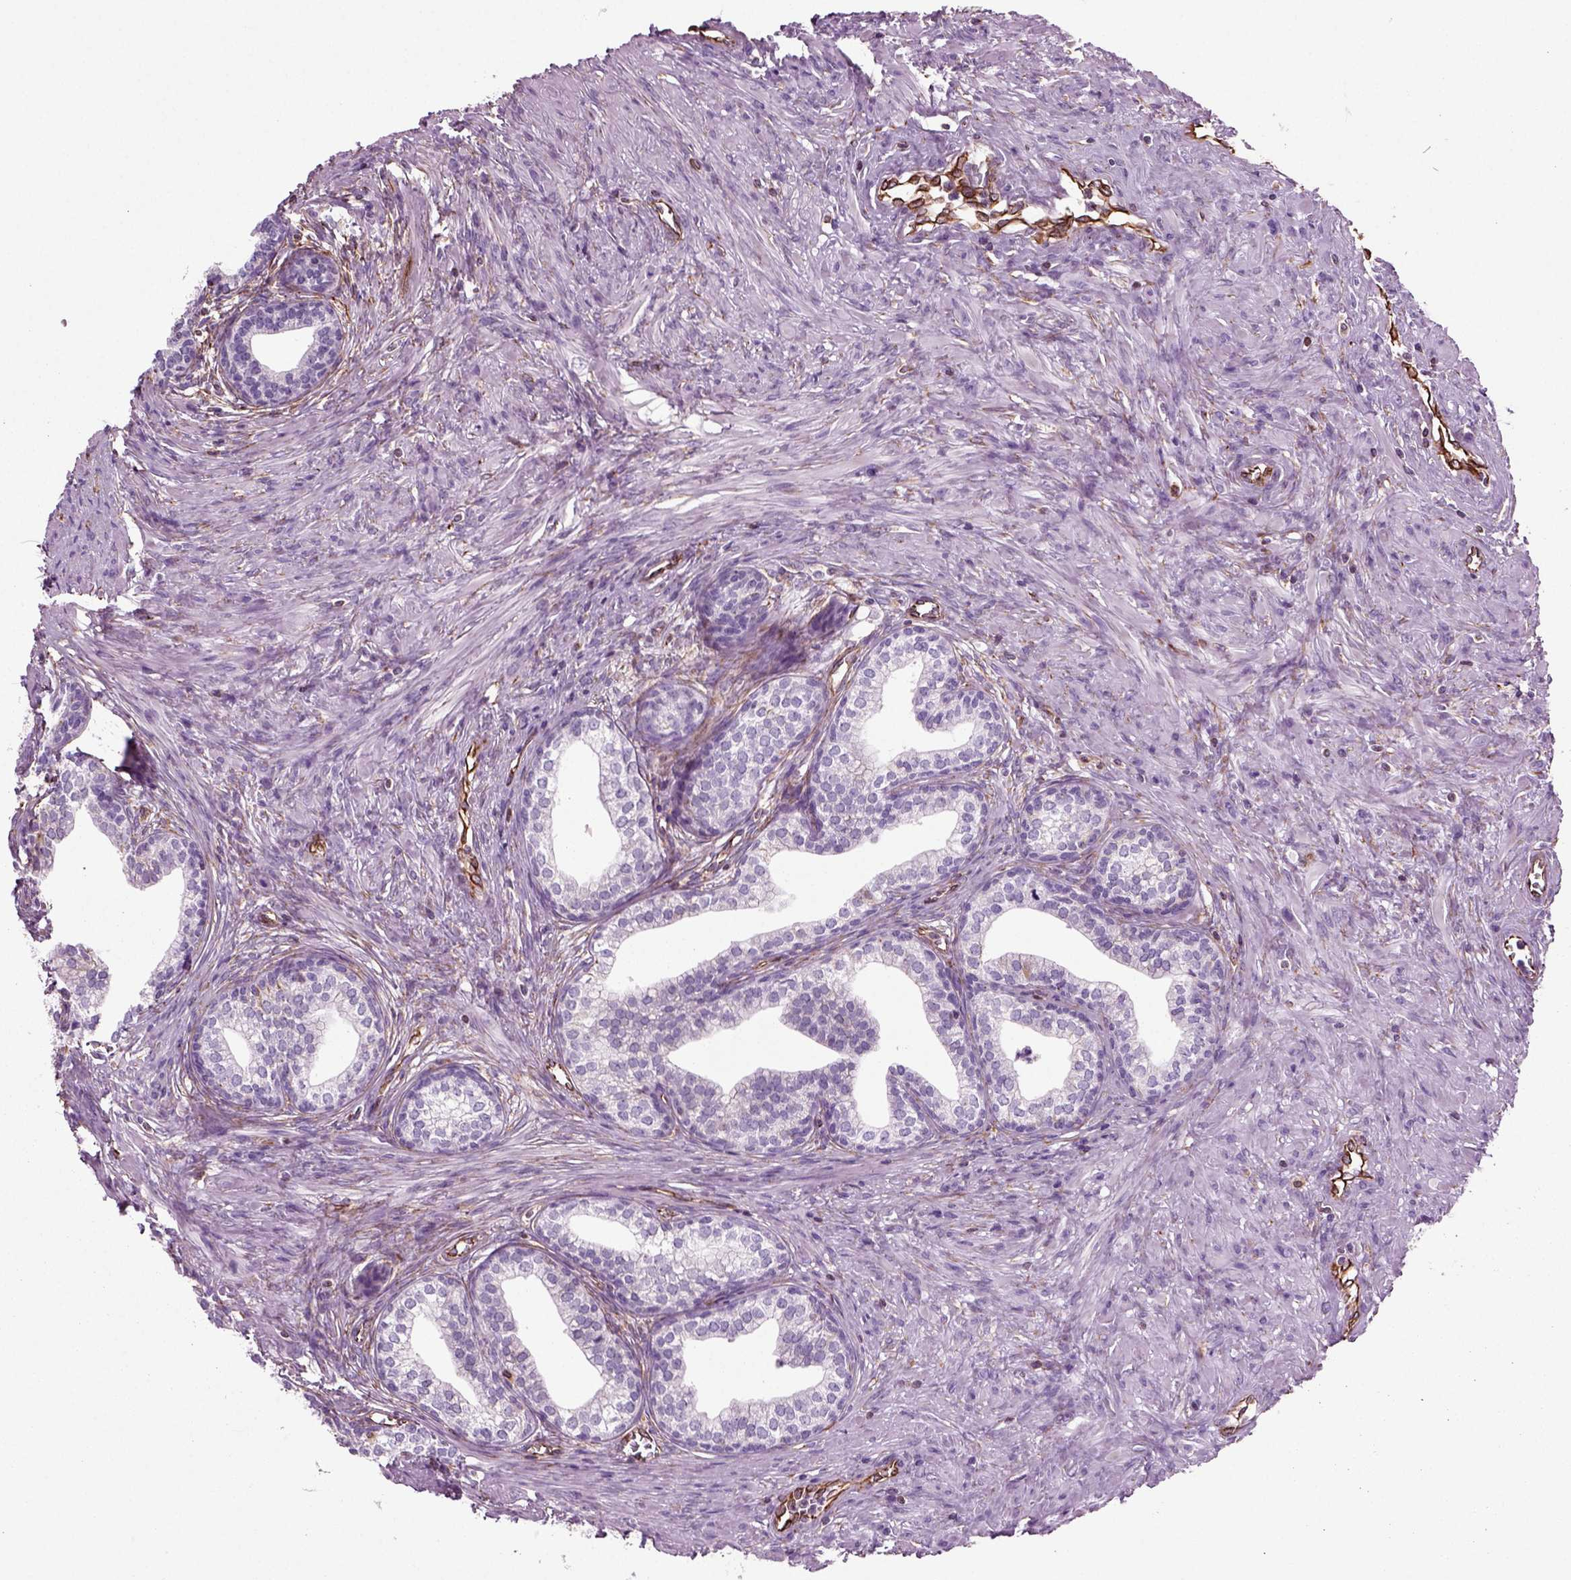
{"staining": {"intensity": "negative", "quantity": "none", "location": "none"}, "tissue": "prostate", "cell_type": "Glandular cells", "image_type": "normal", "snomed": [{"axis": "morphology", "description": "Normal tissue, NOS"}, {"axis": "topography", "description": "Prostate"}], "caption": "The histopathology image reveals no significant positivity in glandular cells of prostate.", "gene": "ACER3", "patient": {"sex": "male", "age": 65}}